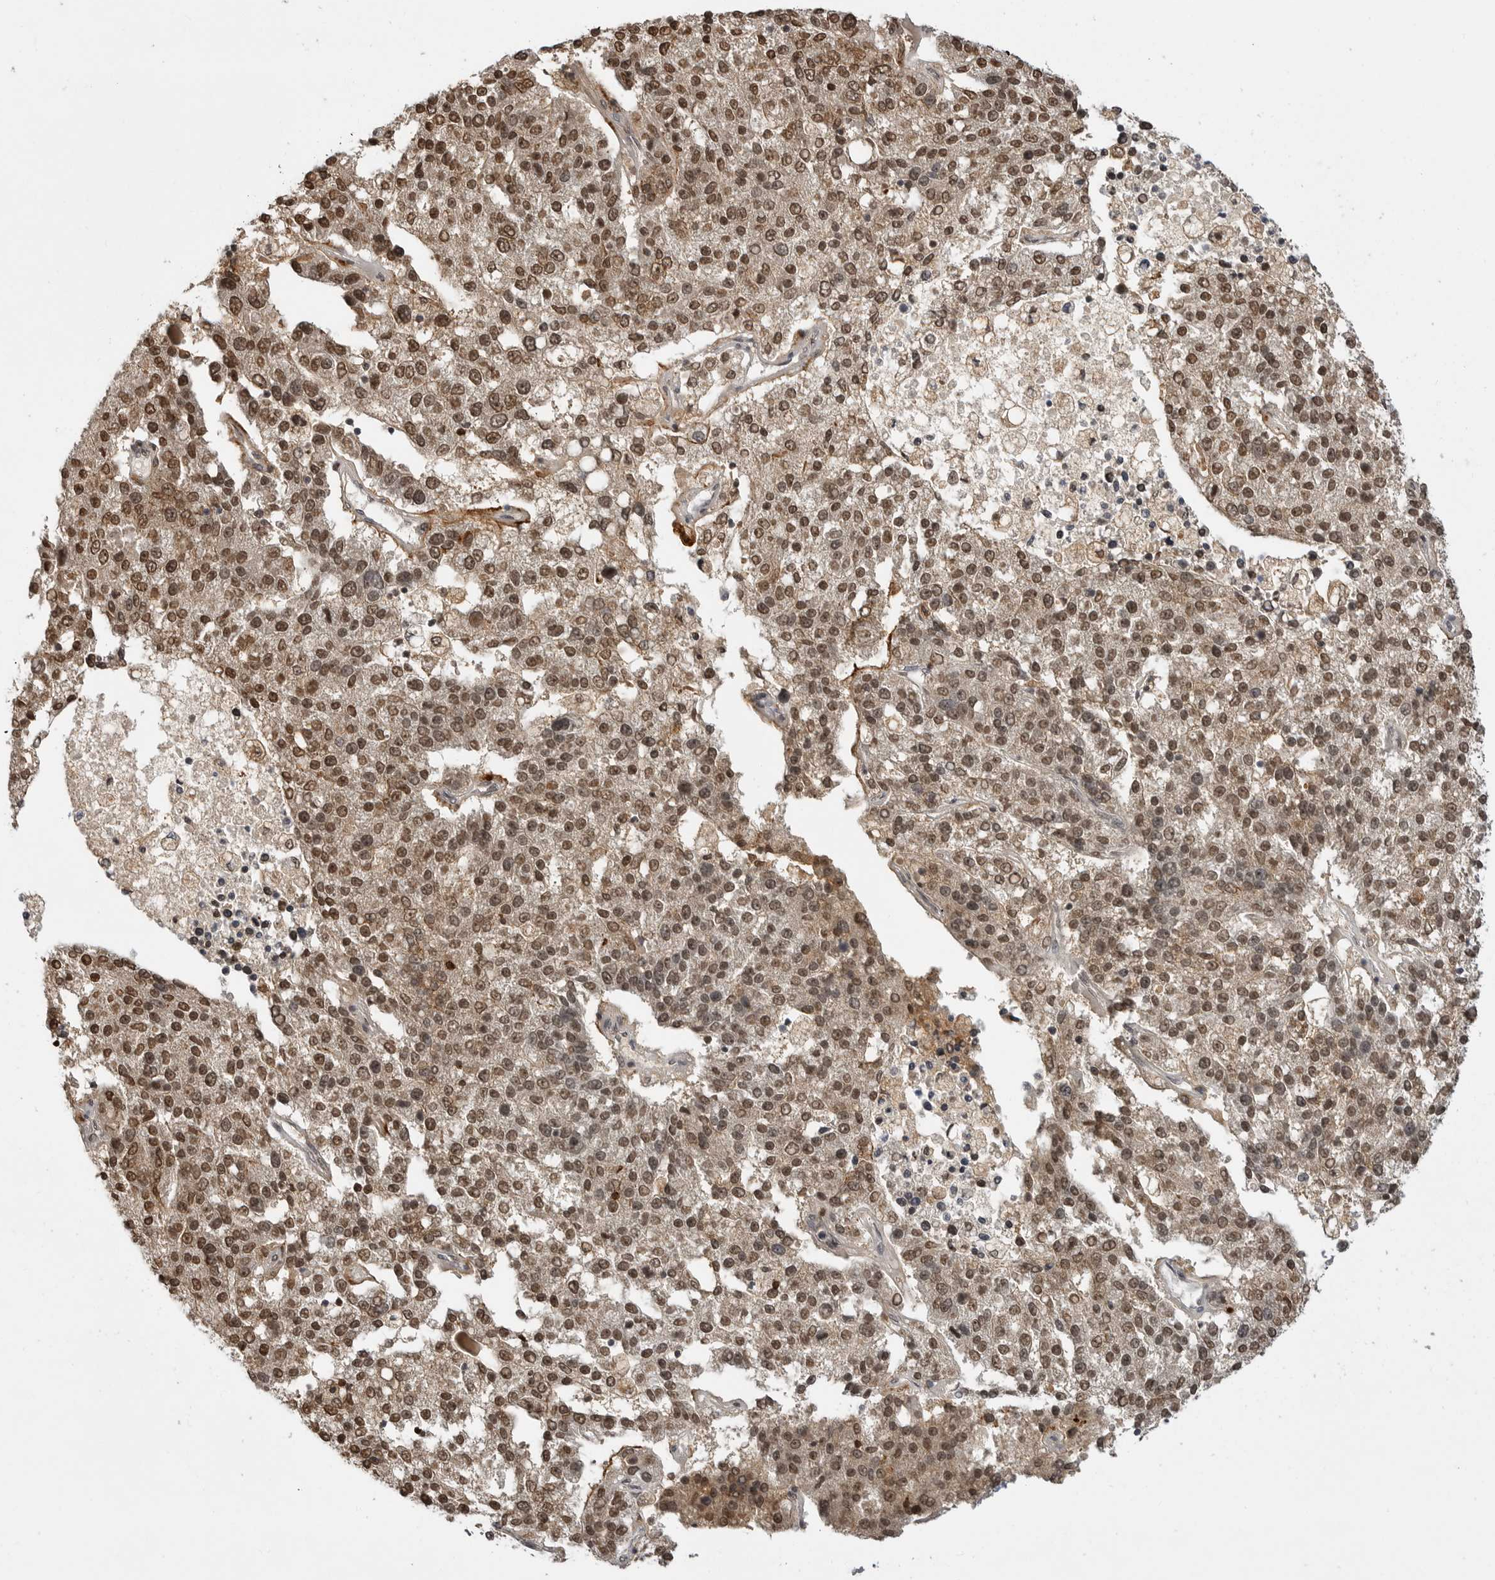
{"staining": {"intensity": "moderate", "quantity": ">75%", "location": "nuclear"}, "tissue": "pancreatic cancer", "cell_type": "Tumor cells", "image_type": "cancer", "snomed": [{"axis": "morphology", "description": "Adenocarcinoma, NOS"}, {"axis": "topography", "description": "Pancreas"}], "caption": "This is a histology image of IHC staining of pancreatic adenocarcinoma, which shows moderate staining in the nuclear of tumor cells.", "gene": "CSNK1G3", "patient": {"sex": "female", "age": 61}}